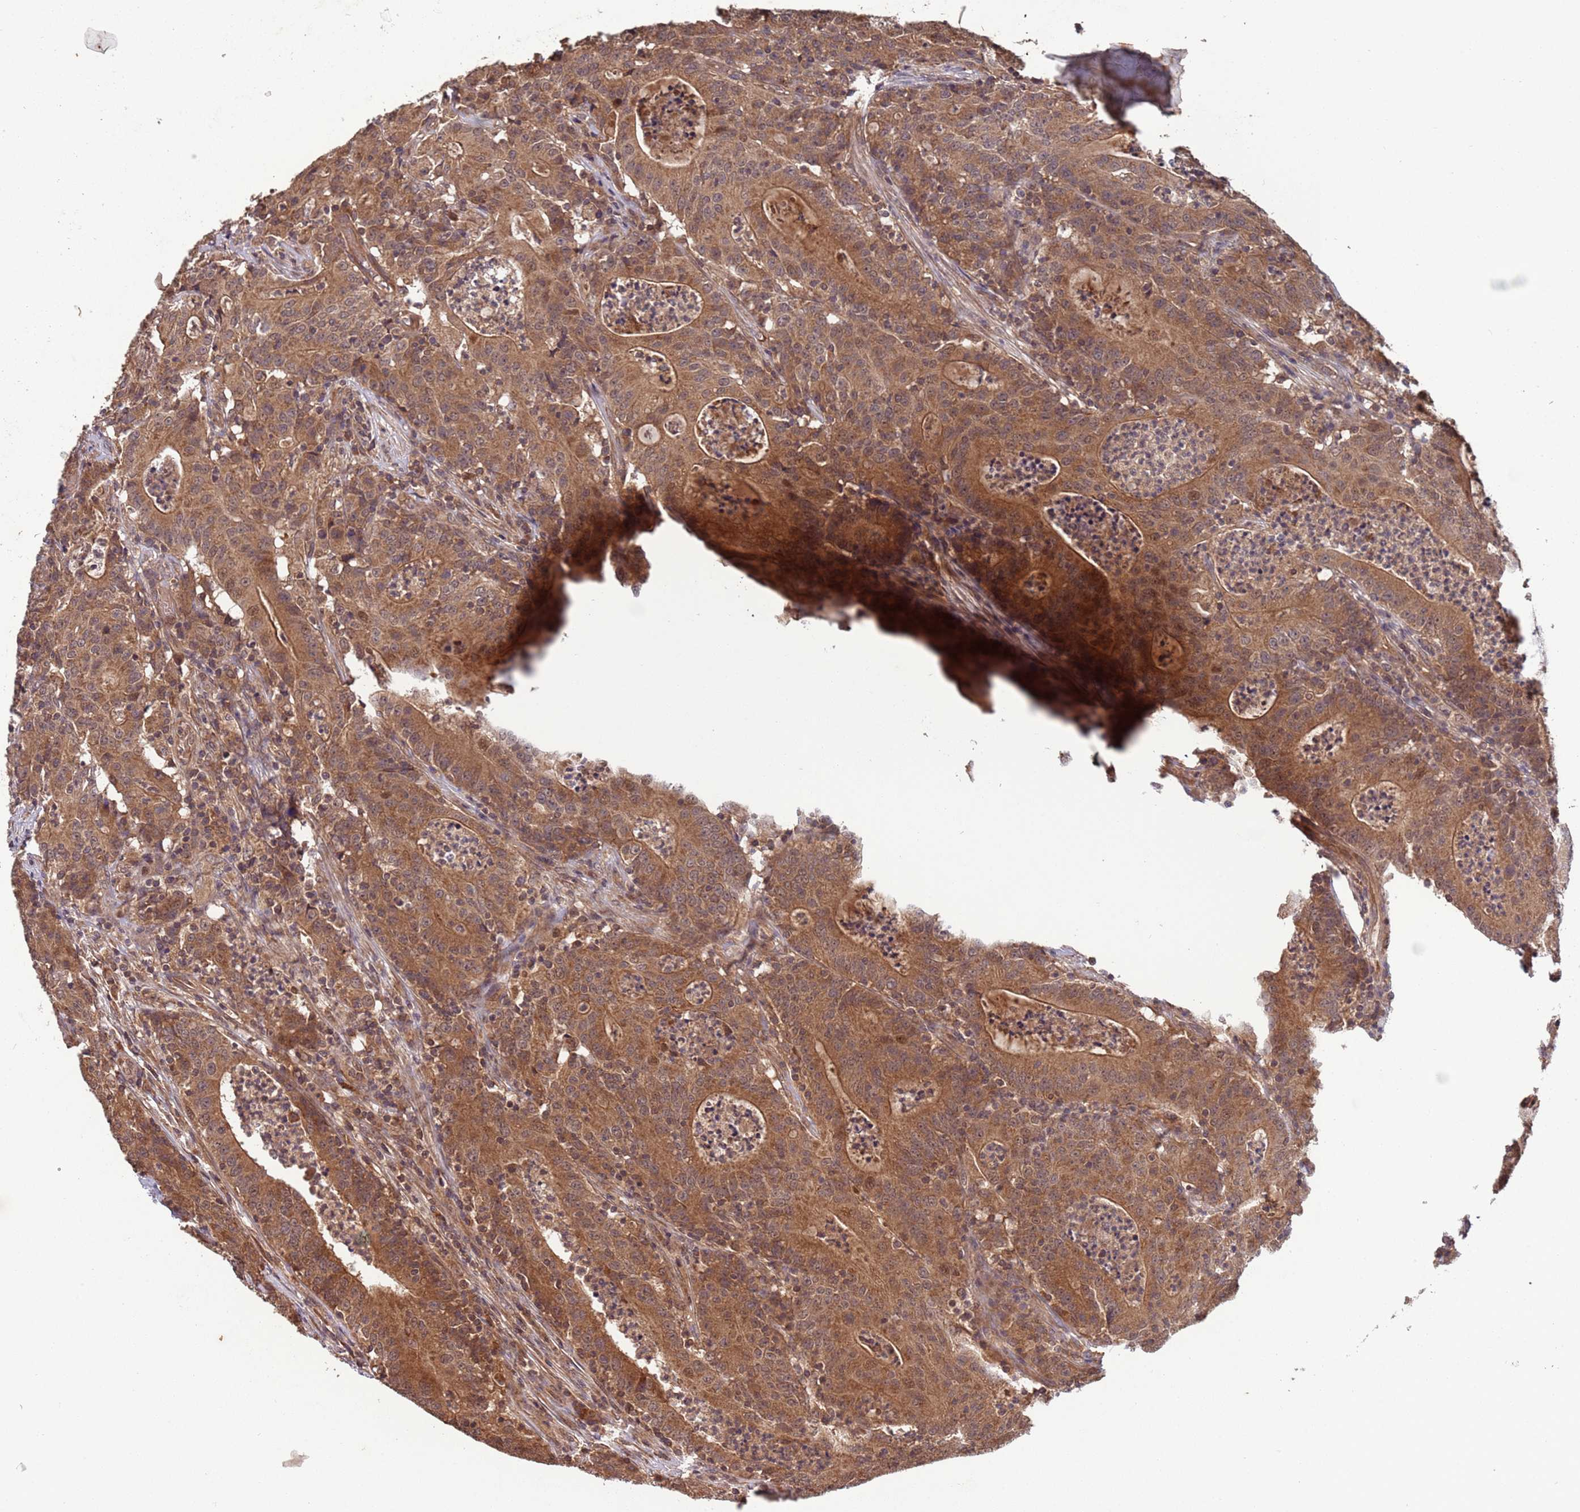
{"staining": {"intensity": "moderate", "quantity": ">75%", "location": "cytoplasmic/membranous"}, "tissue": "colorectal cancer", "cell_type": "Tumor cells", "image_type": "cancer", "snomed": [{"axis": "morphology", "description": "Adenocarcinoma, NOS"}, {"axis": "topography", "description": "Colon"}], "caption": "Immunohistochemical staining of adenocarcinoma (colorectal) shows medium levels of moderate cytoplasmic/membranous staining in approximately >75% of tumor cells.", "gene": "ERI1", "patient": {"sex": "male", "age": 83}}